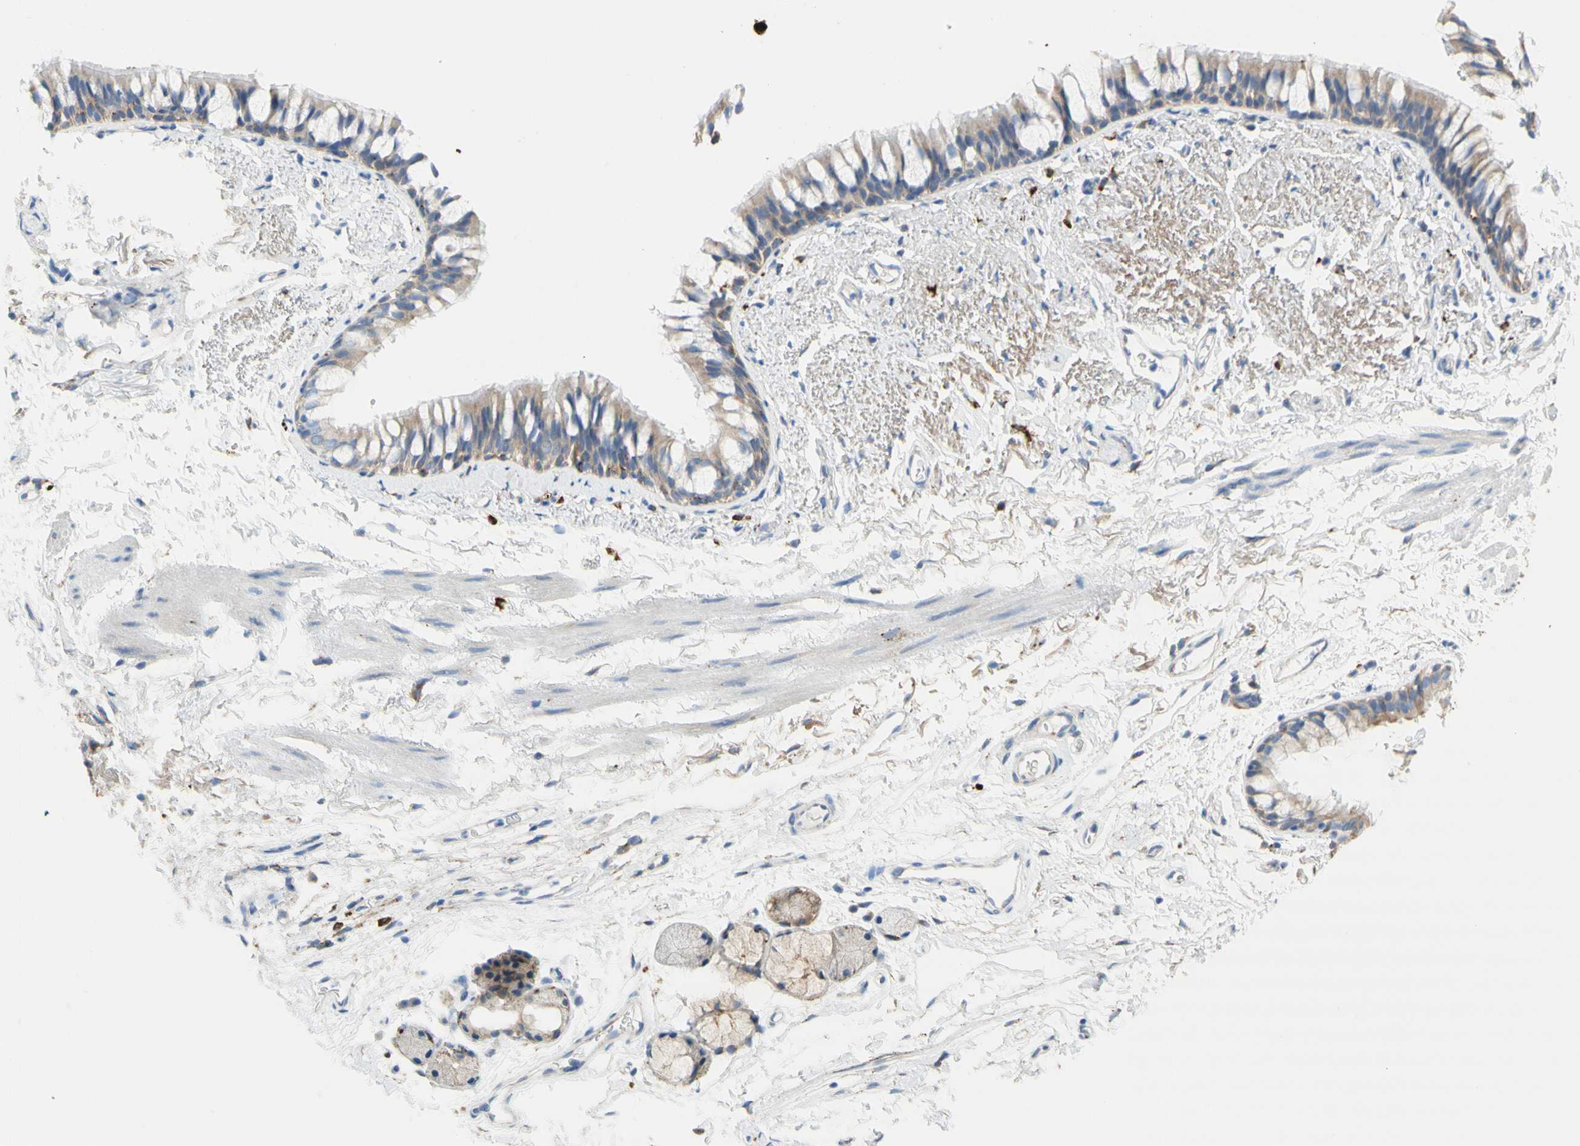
{"staining": {"intensity": "negative", "quantity": "none", "location": "none"}, "tissue": "adipose tissue", "cell_type": "Adipocytes", "image_type": "normal", "snomed": [{"axis": "morphology", "description": "Normal tissue, NOS"}, {"axis": "topography", "description": "Bronchus"}], "caption": "A high-resolution histopathology image shows immunohistochemistry (IHC) staining of normal adipose tissue, which displays no significant expression in adipocytes.", "gene": "URB2", "patient": {"sex": "female", "age": 73}}